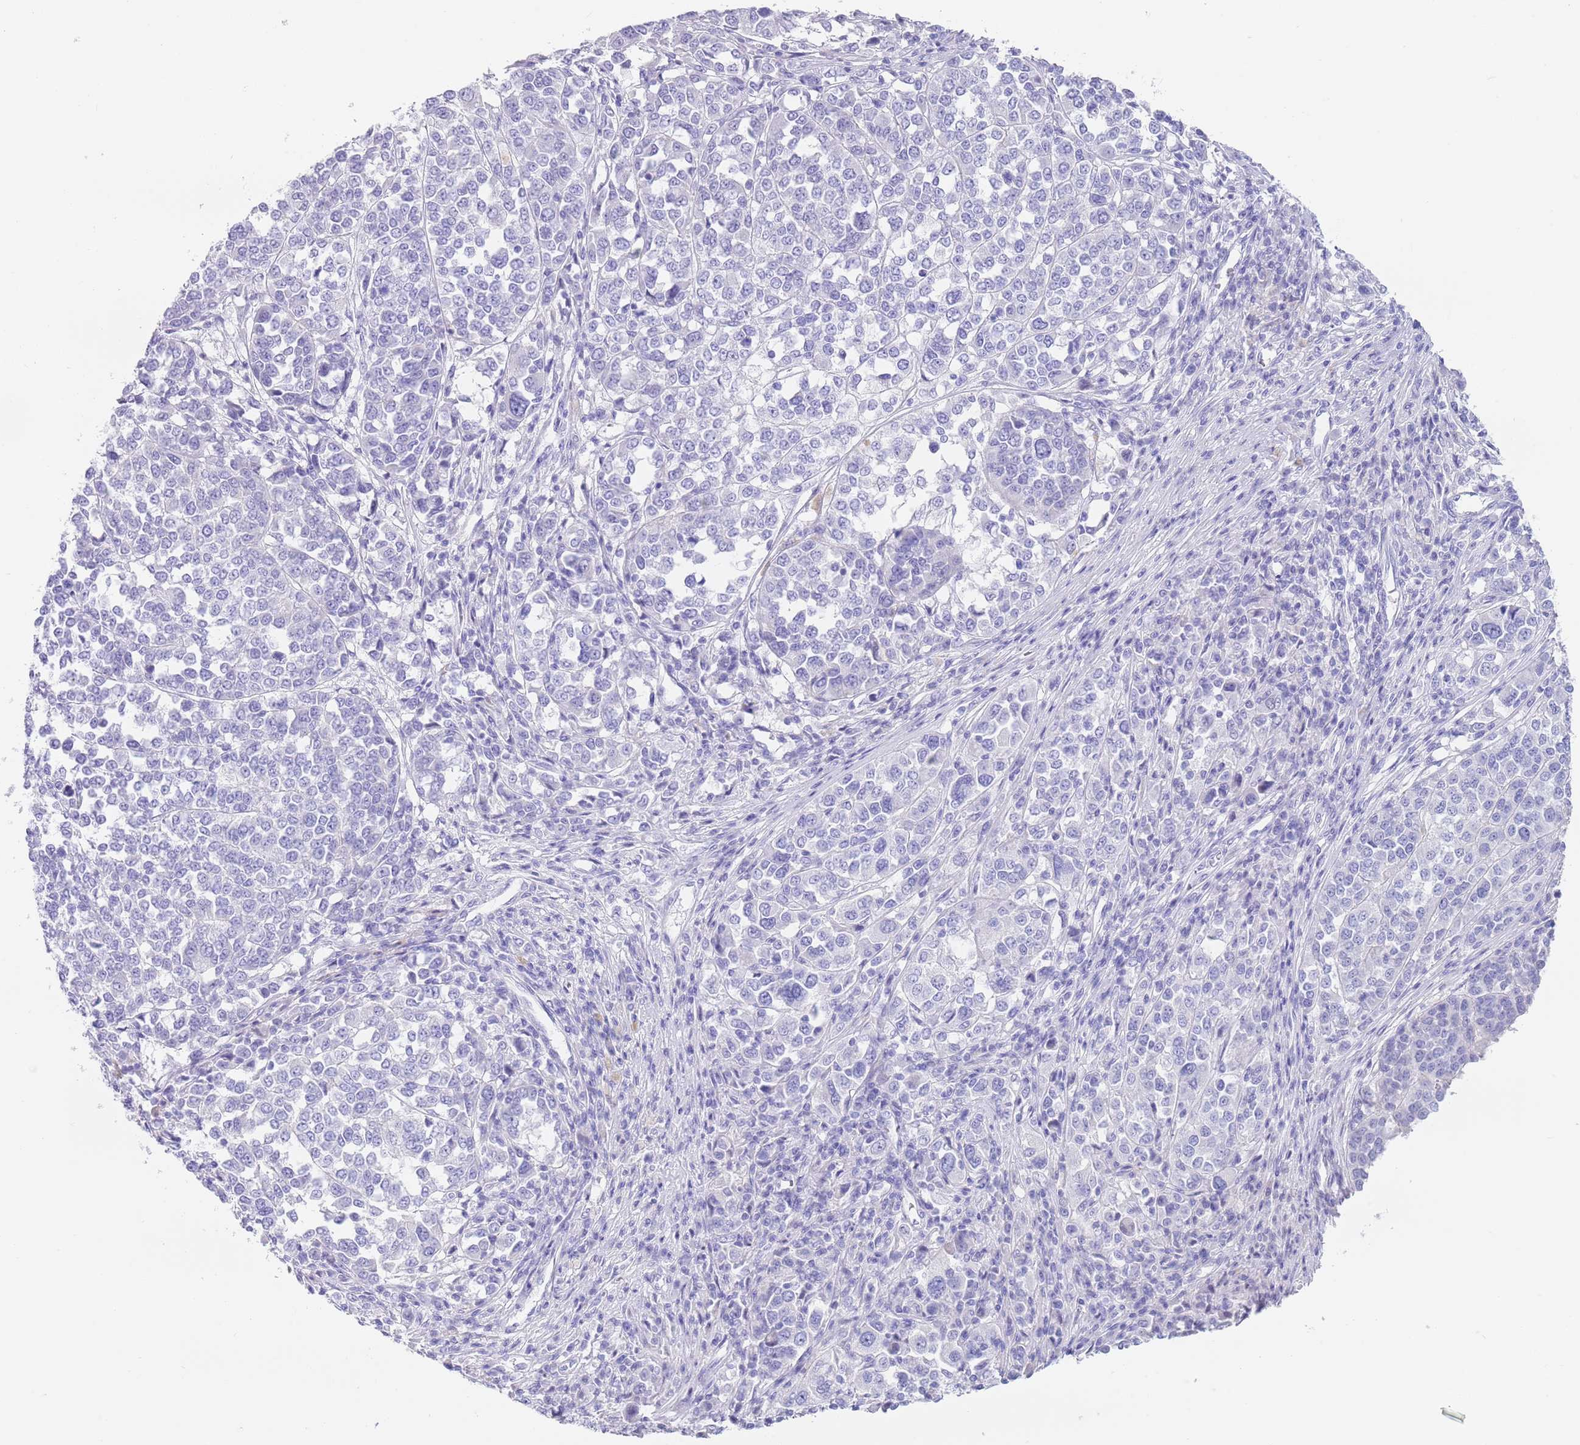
{"staining": {"intensity": "negative", "quantity": "none", "location": "none"}, "tissue": "melanoma", "cell_type": "Tumor cells", "image_type": "cancer", "snomed": [{"axis": "morphology", "description": "Malignant melanoma, Metastatic site"}, {"axis": "topography", "description": "Lymph node"}], "caption": "There is no significant staining in tumor cells of malignant melanoma (metastatic site).", "gene": "CPXM2", "patient": {"sex": "male", "age": 44}}